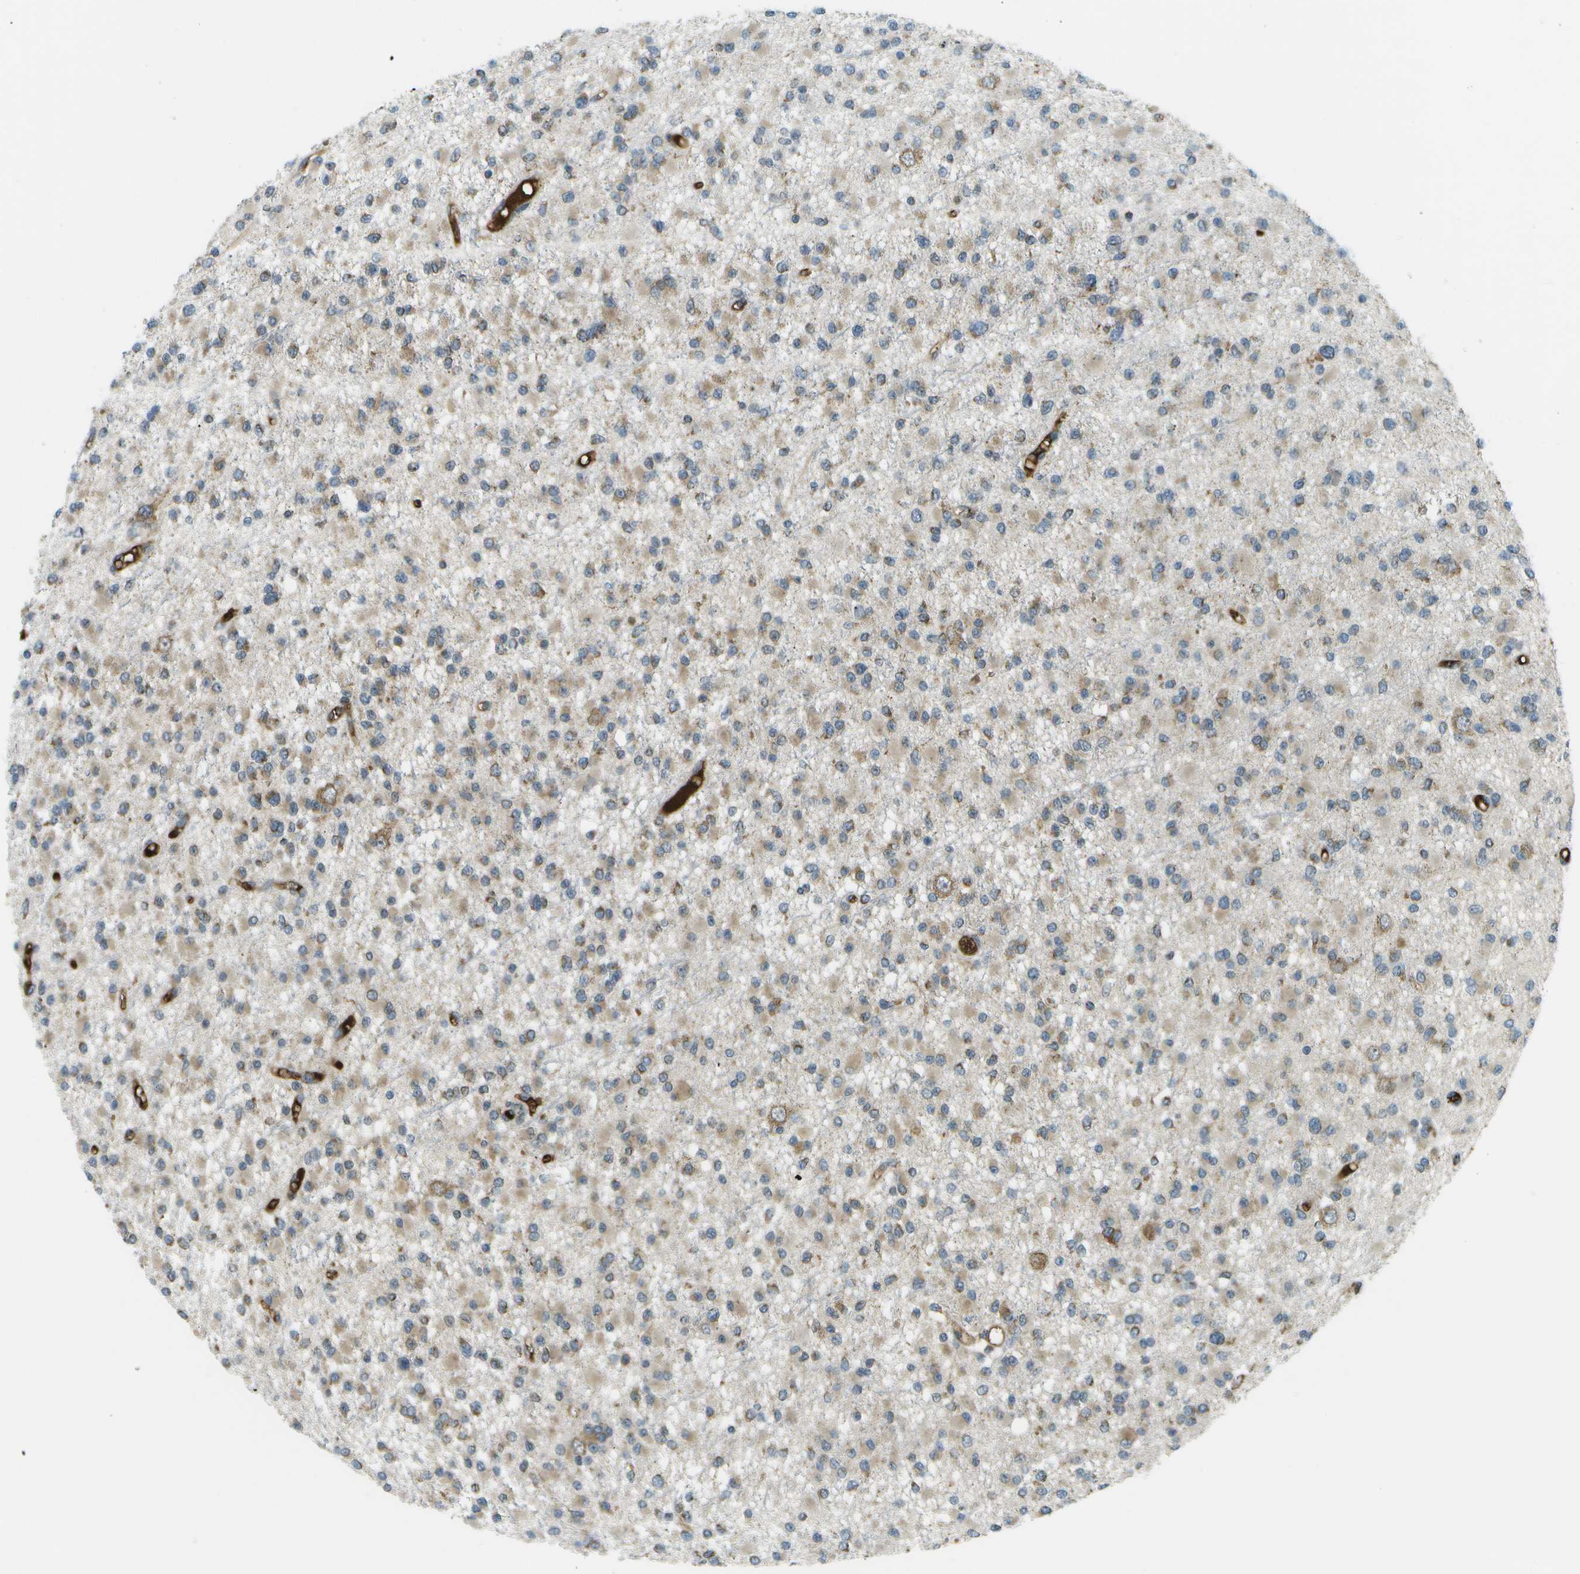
{"staining": {"intensity": "weak", "quantity": ">75%", "location": "cytoplasmic/membranous"}, "tissue": "glioma", "cell_type": "Tumor cells", "image_type": "cancer", "snomed": [{"axis": "morphology", "description": "Glioma, malignant, Low grade"}, {"axis": "topography", "description": "Brain"}], "caption": "Protein expression analysis of glioma displays weak cytoplasmic/membranous expression in about >75% of tumor cells.", "gene": "USP30", "patient": {"sex": "female", "age": 22}}